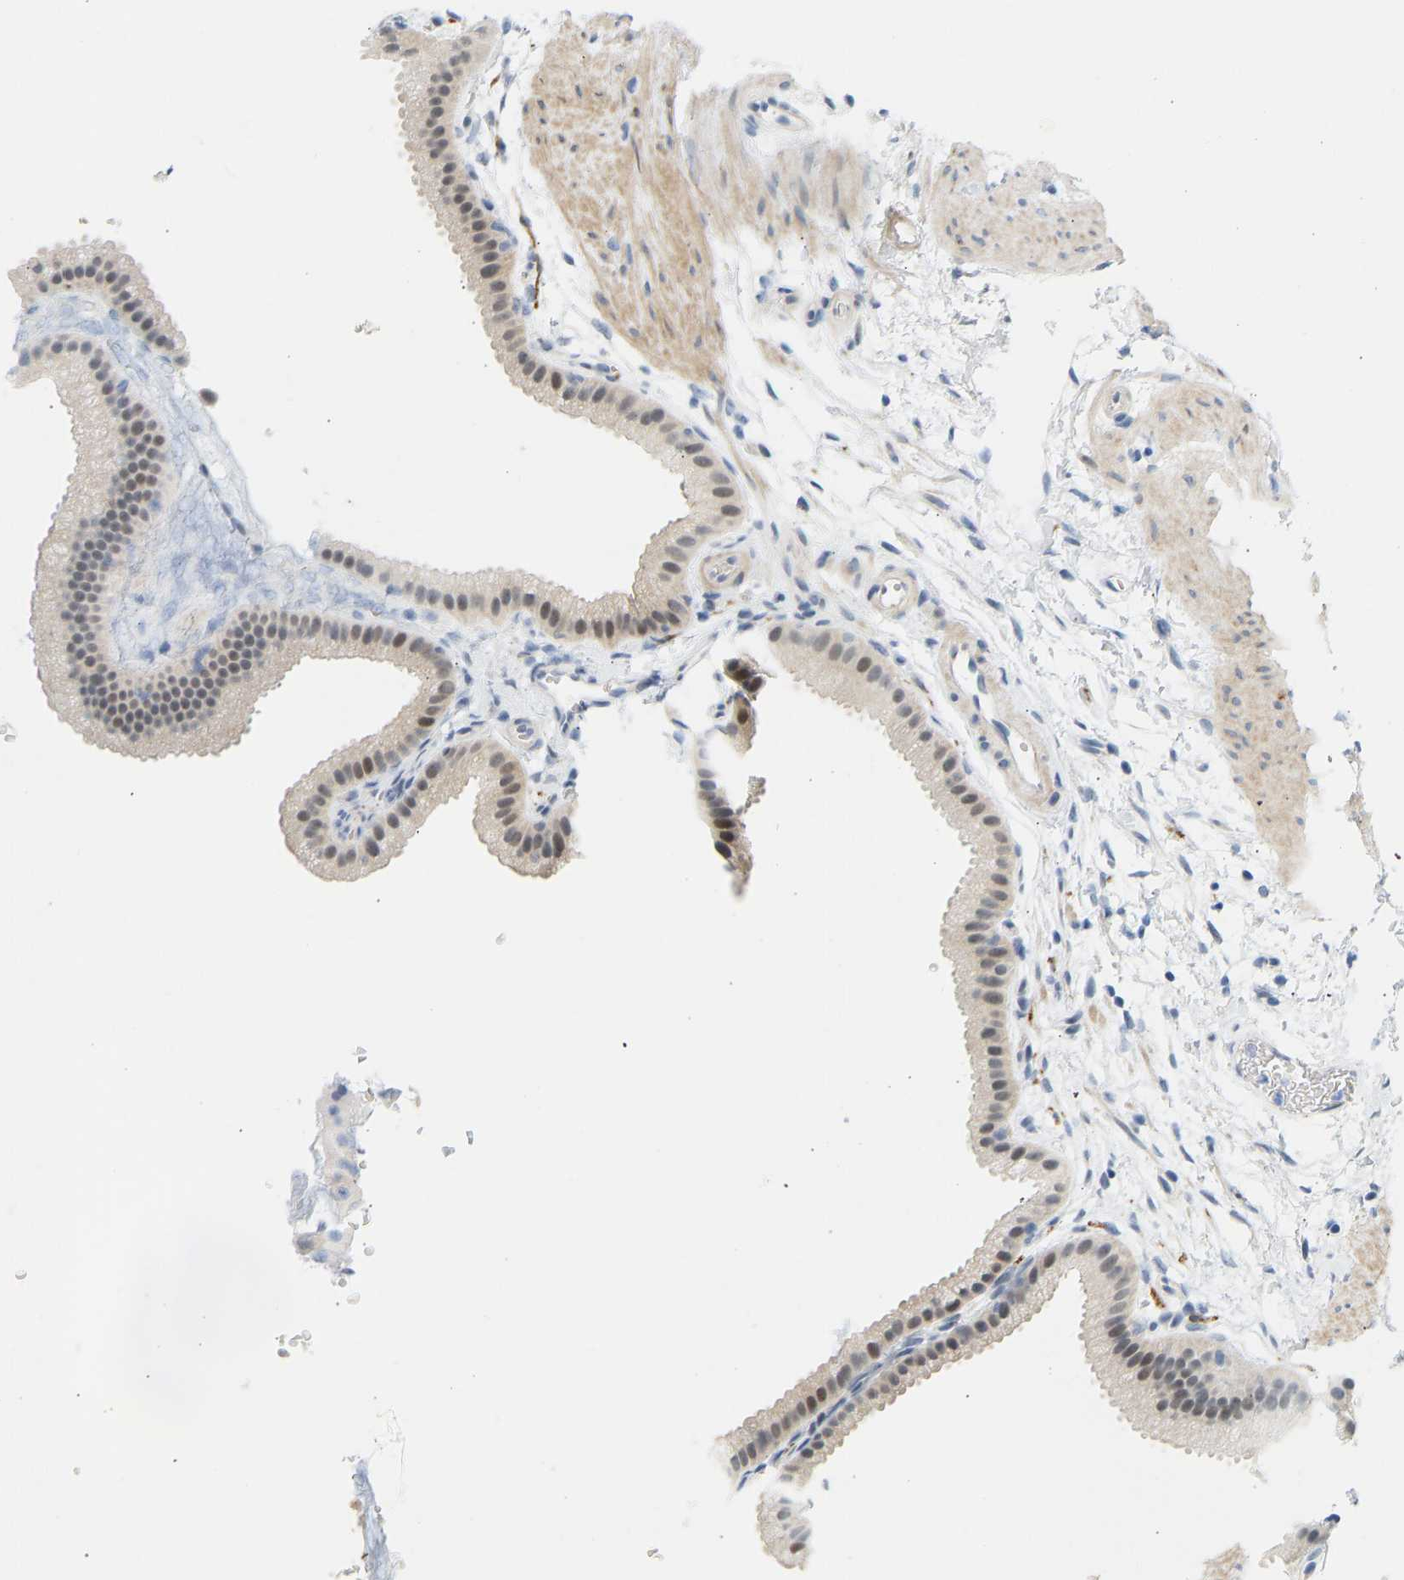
{"staining": {"intensity": "weak", "quantity": "25%-75%", "location": "nuclear"}, "tissue": "gallbladder", "cell_type": "Glandular cells", "image_type": "normal", "snomed": [{"axis": "morphology", "description": "Normal tissue, NOS"}, {"axis": "topography", "description": "Gallbladder"}], "caption": "Brown immunohistochemical staining in normal gallbladder displays weak nuclear staining in approximately 25%-75% of glandular cells.", "gene": "BAG1", "patient": {"sex": "female", "age": 64}}